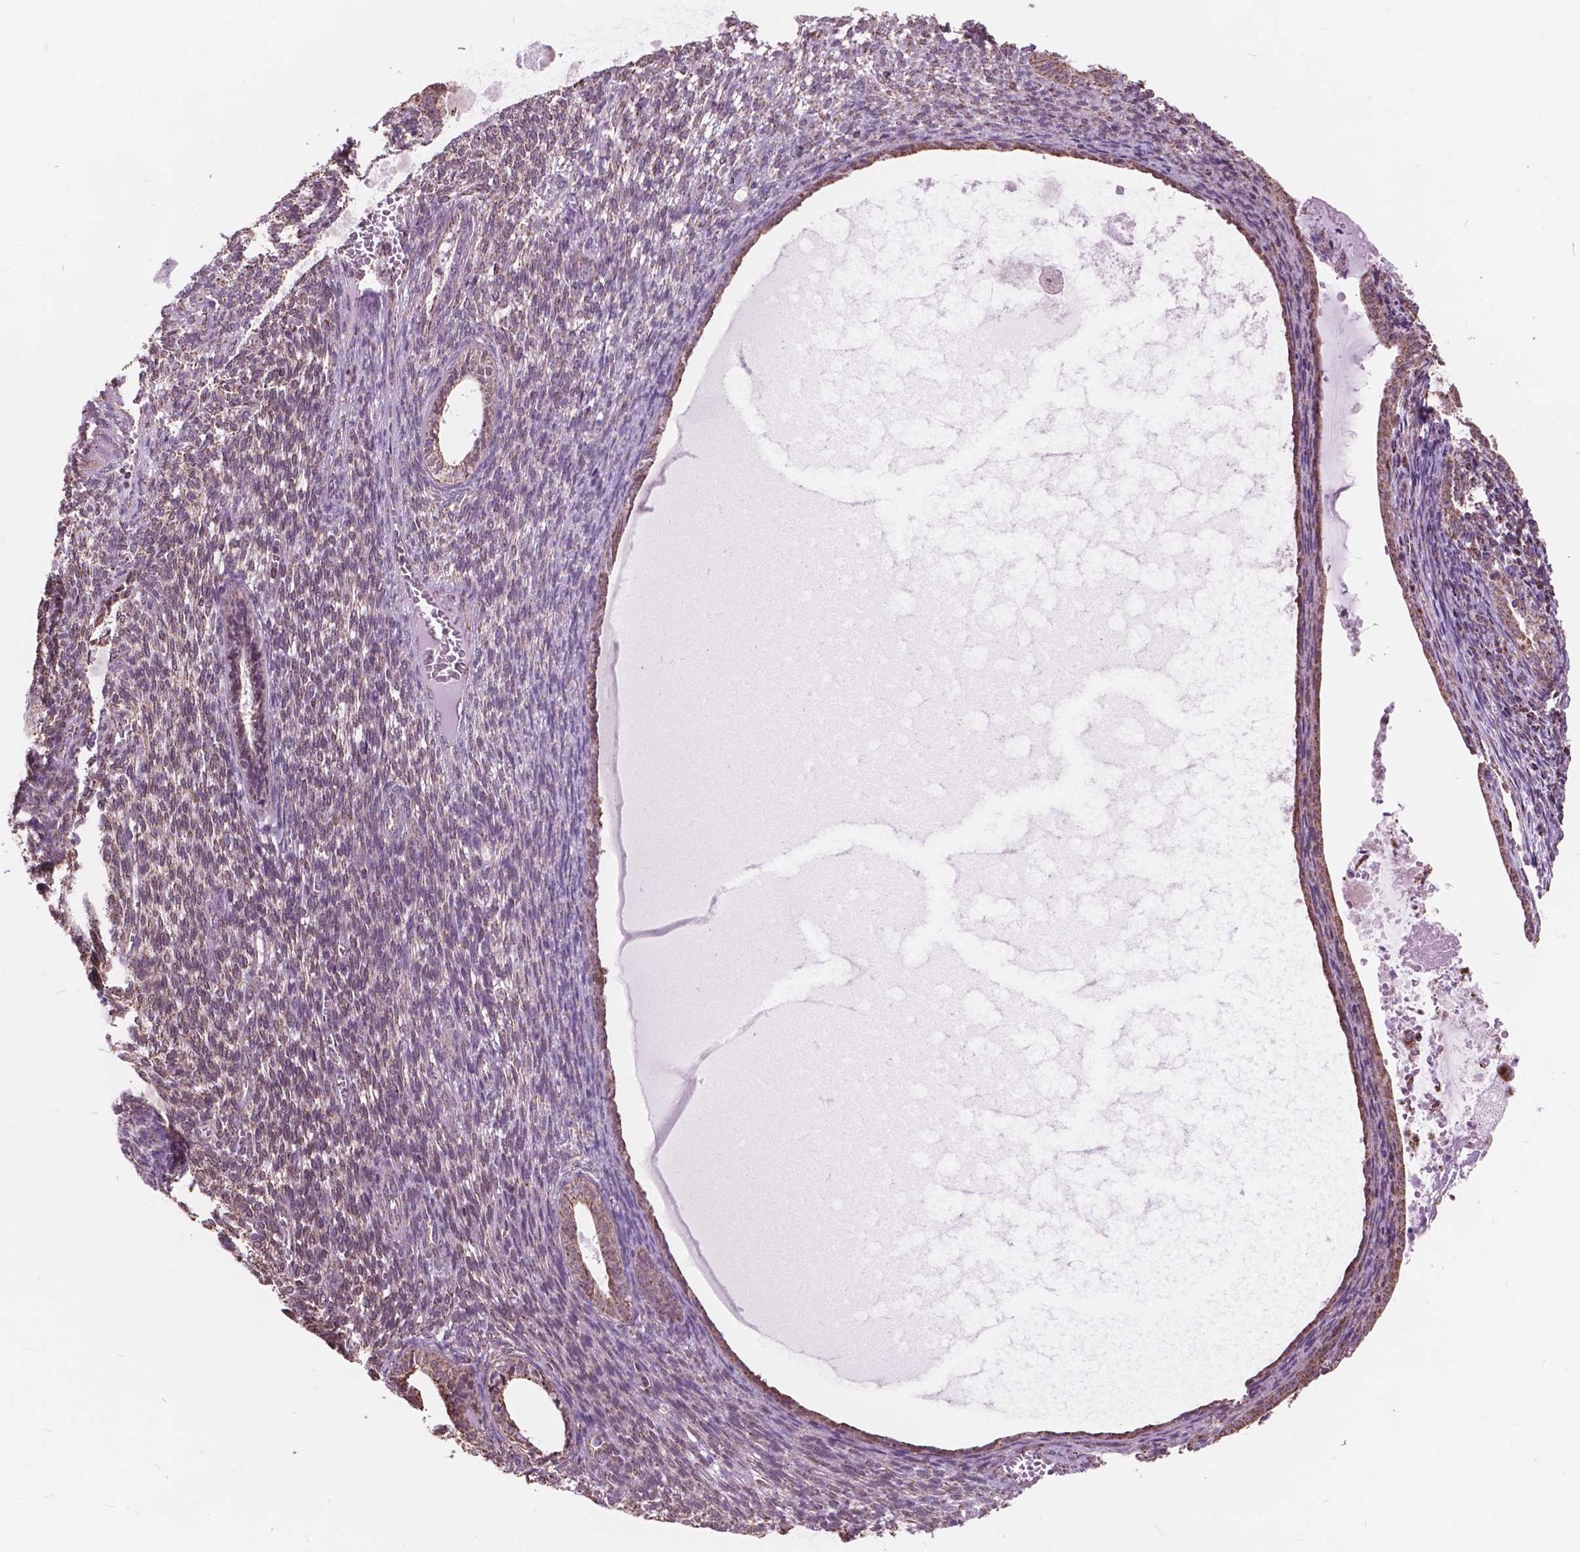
{"staining": {"intensity": "moderate", "quantity": ">75%", "location": "cytoplasmic/membranous"}, "tissue": "endometrial cancer", "cell_type": "Tumor cells", "image_type": "cancer", "snomed": [{"axis": "morphology", "description": "Adenocarcinoma, NOS"}, {"axis": "topography", "description": "Endometrium"}], "caption": "The photomicrograph reveals immunohistochemical staining of endometrial adenocarcinoma. There is moderate cytoplasmic/membranous positivity is appreciated in approximately >75% of tumor cells.", "gene": "SCOC", "patient": {"sex": "female", "age": 86}}